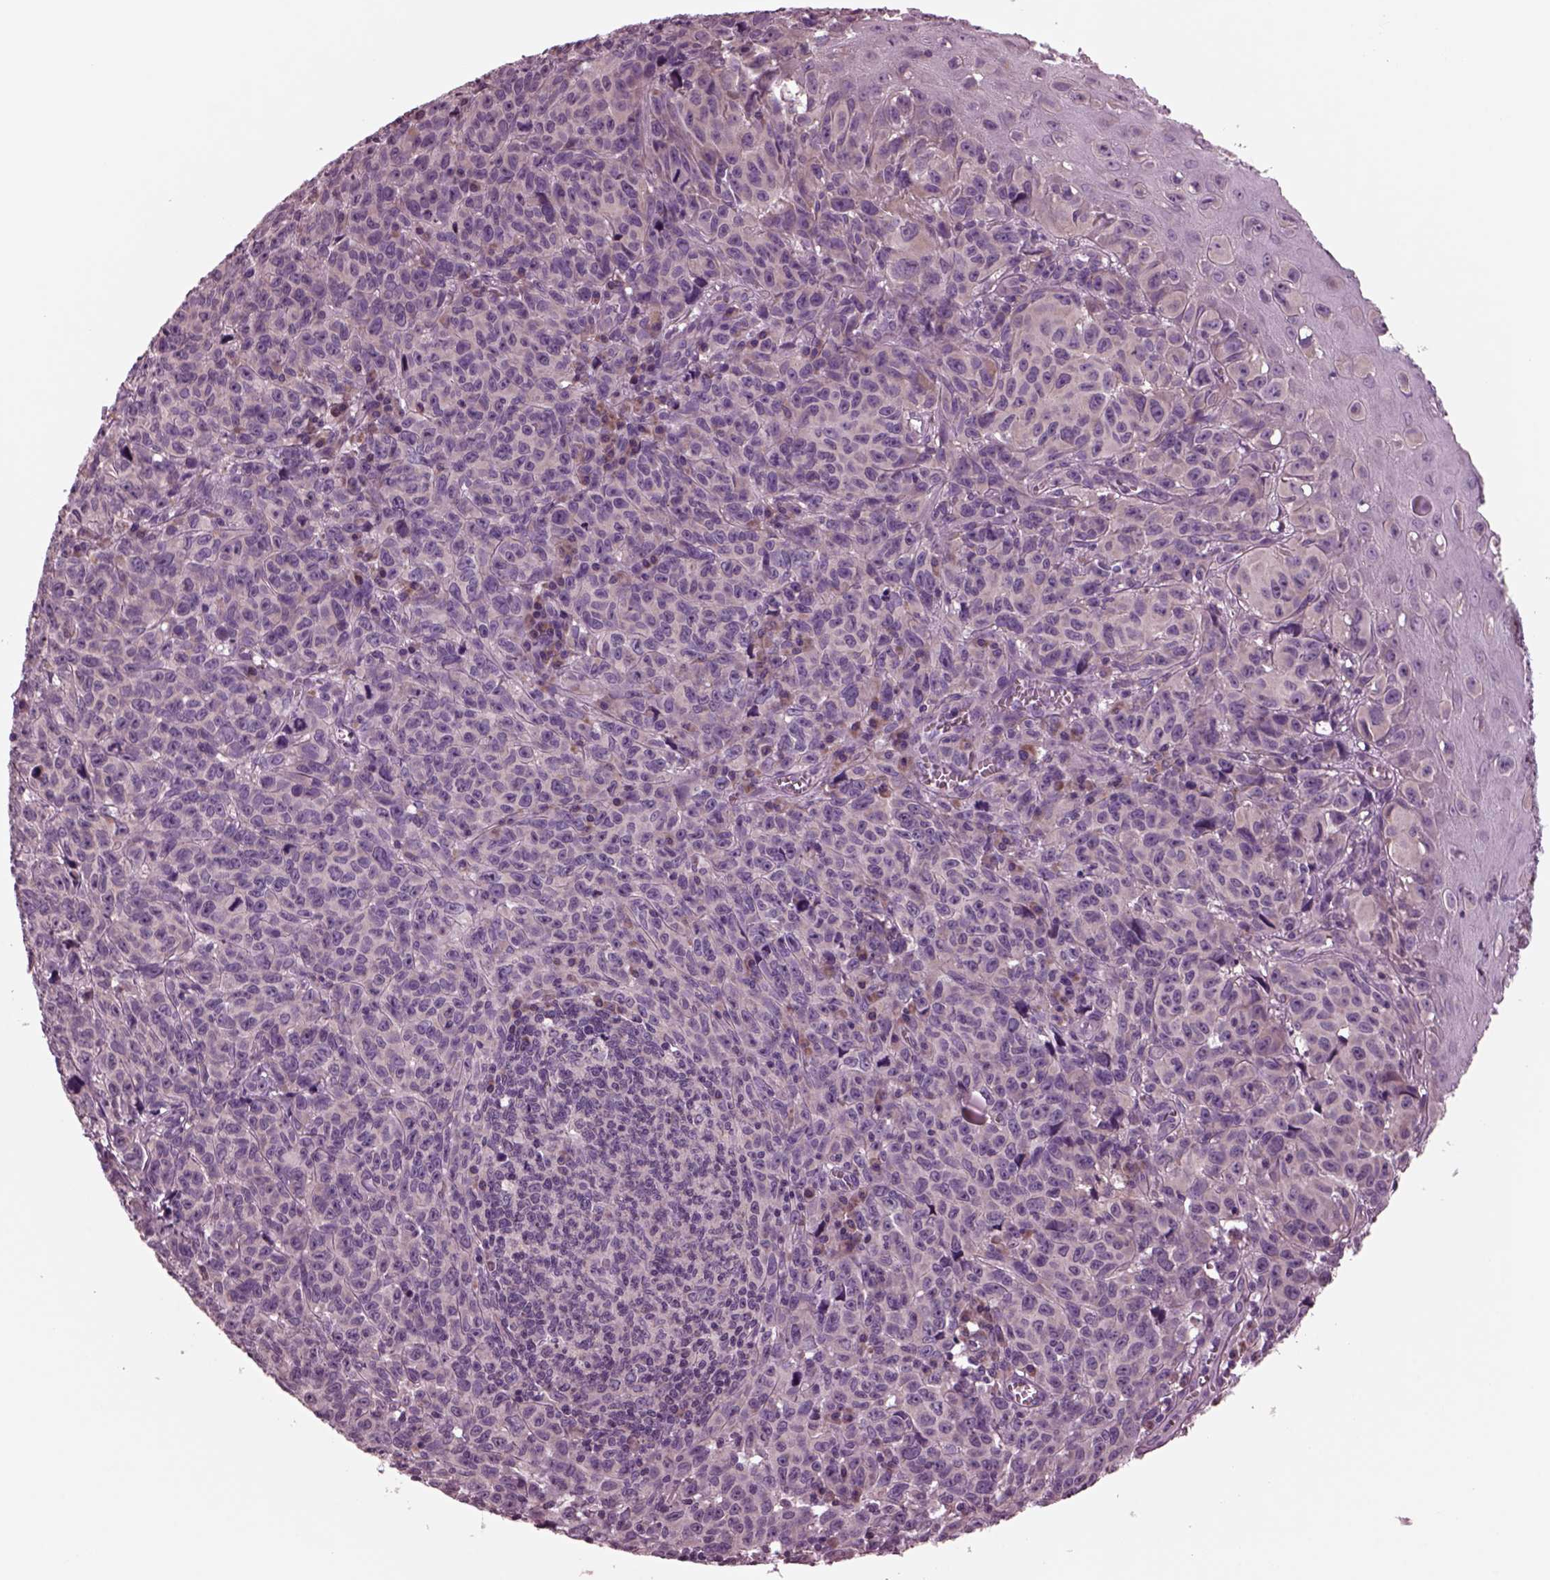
{"staining": {"intensity": "weak", "quantity": ">75%", "location": "cytoplasmic/membranous"}, "tissue": "melanoma", "cell_type": "Tumor cells", "image_type": "cancer", "snomed": [{"axis": "morphology", "description": "Malignant melanoma, NOS"}, {"axis": "topography", "description": "Vulva, labia, clitoris and Bartholin´s gland, NO"}], "caption": "The immunohistochemical stain highlights weak cytoplasmic/membranous staining in tumor cells of malignant melanoma tissue. The protein of interest is shown in brown color, while the nuclei are stained blue.", "gene": "AP4M1", "patient": {"sex": "female", "age": 75}}